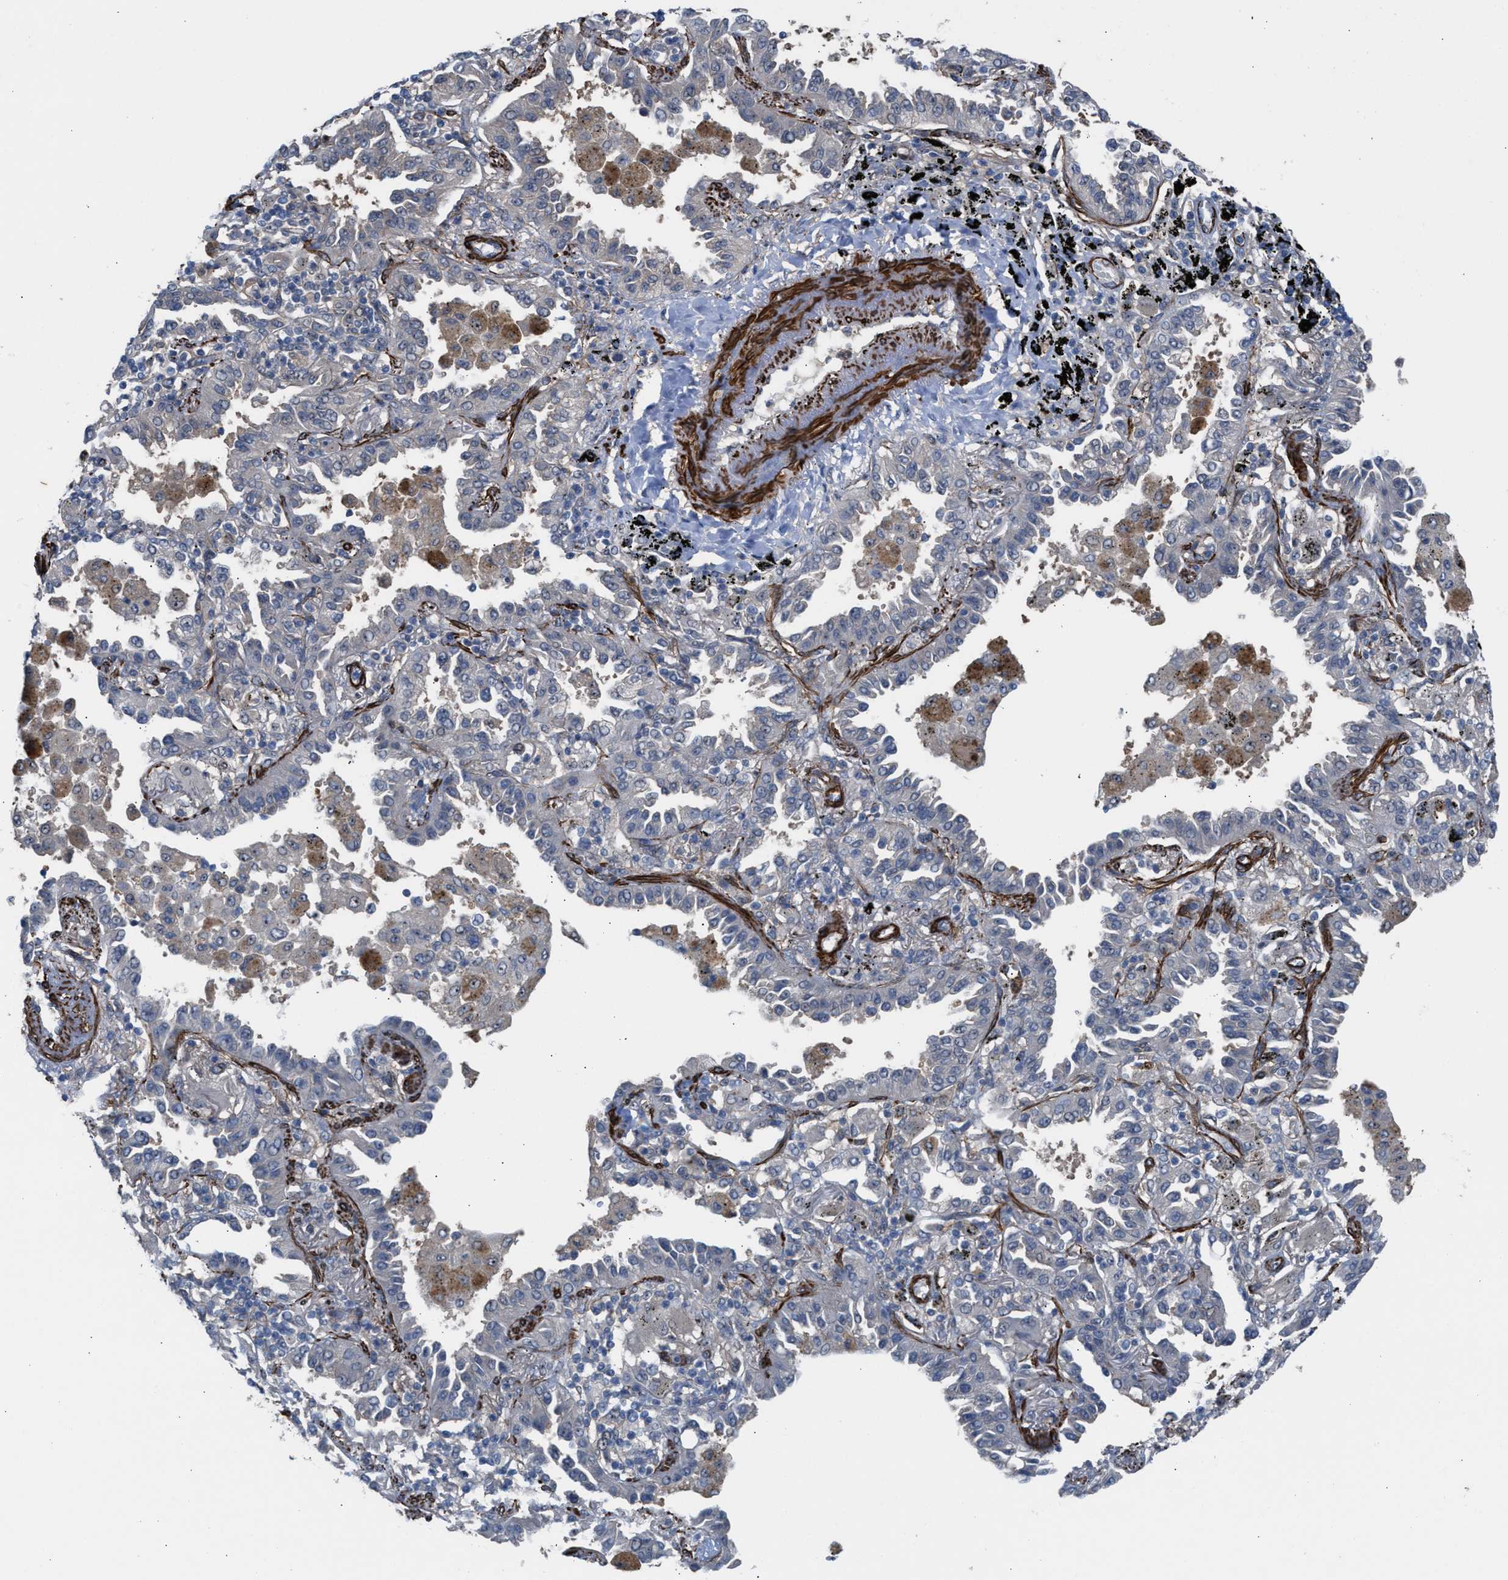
{"staining": {"intensity": "negative", "quantity": "none", "location": "none"}, "tissue": "lung cancer", "cell_type": "Tumor cells", "image_type": "cancer", "snomed": [{"axis": "morphology", "description": "Normal tissue, NOS"}, {"axis": "morphology", "description": "Adenocarcinoma, NOS"}, {"axis": "topography", "description": "Lung"}], "caption": "Immunohistochemistry (IHC) of lung adenocarcinoma displays no positivity in tumor cells.", "gene": "NQO2", "patient": {"sex": "male", "age": 59}}